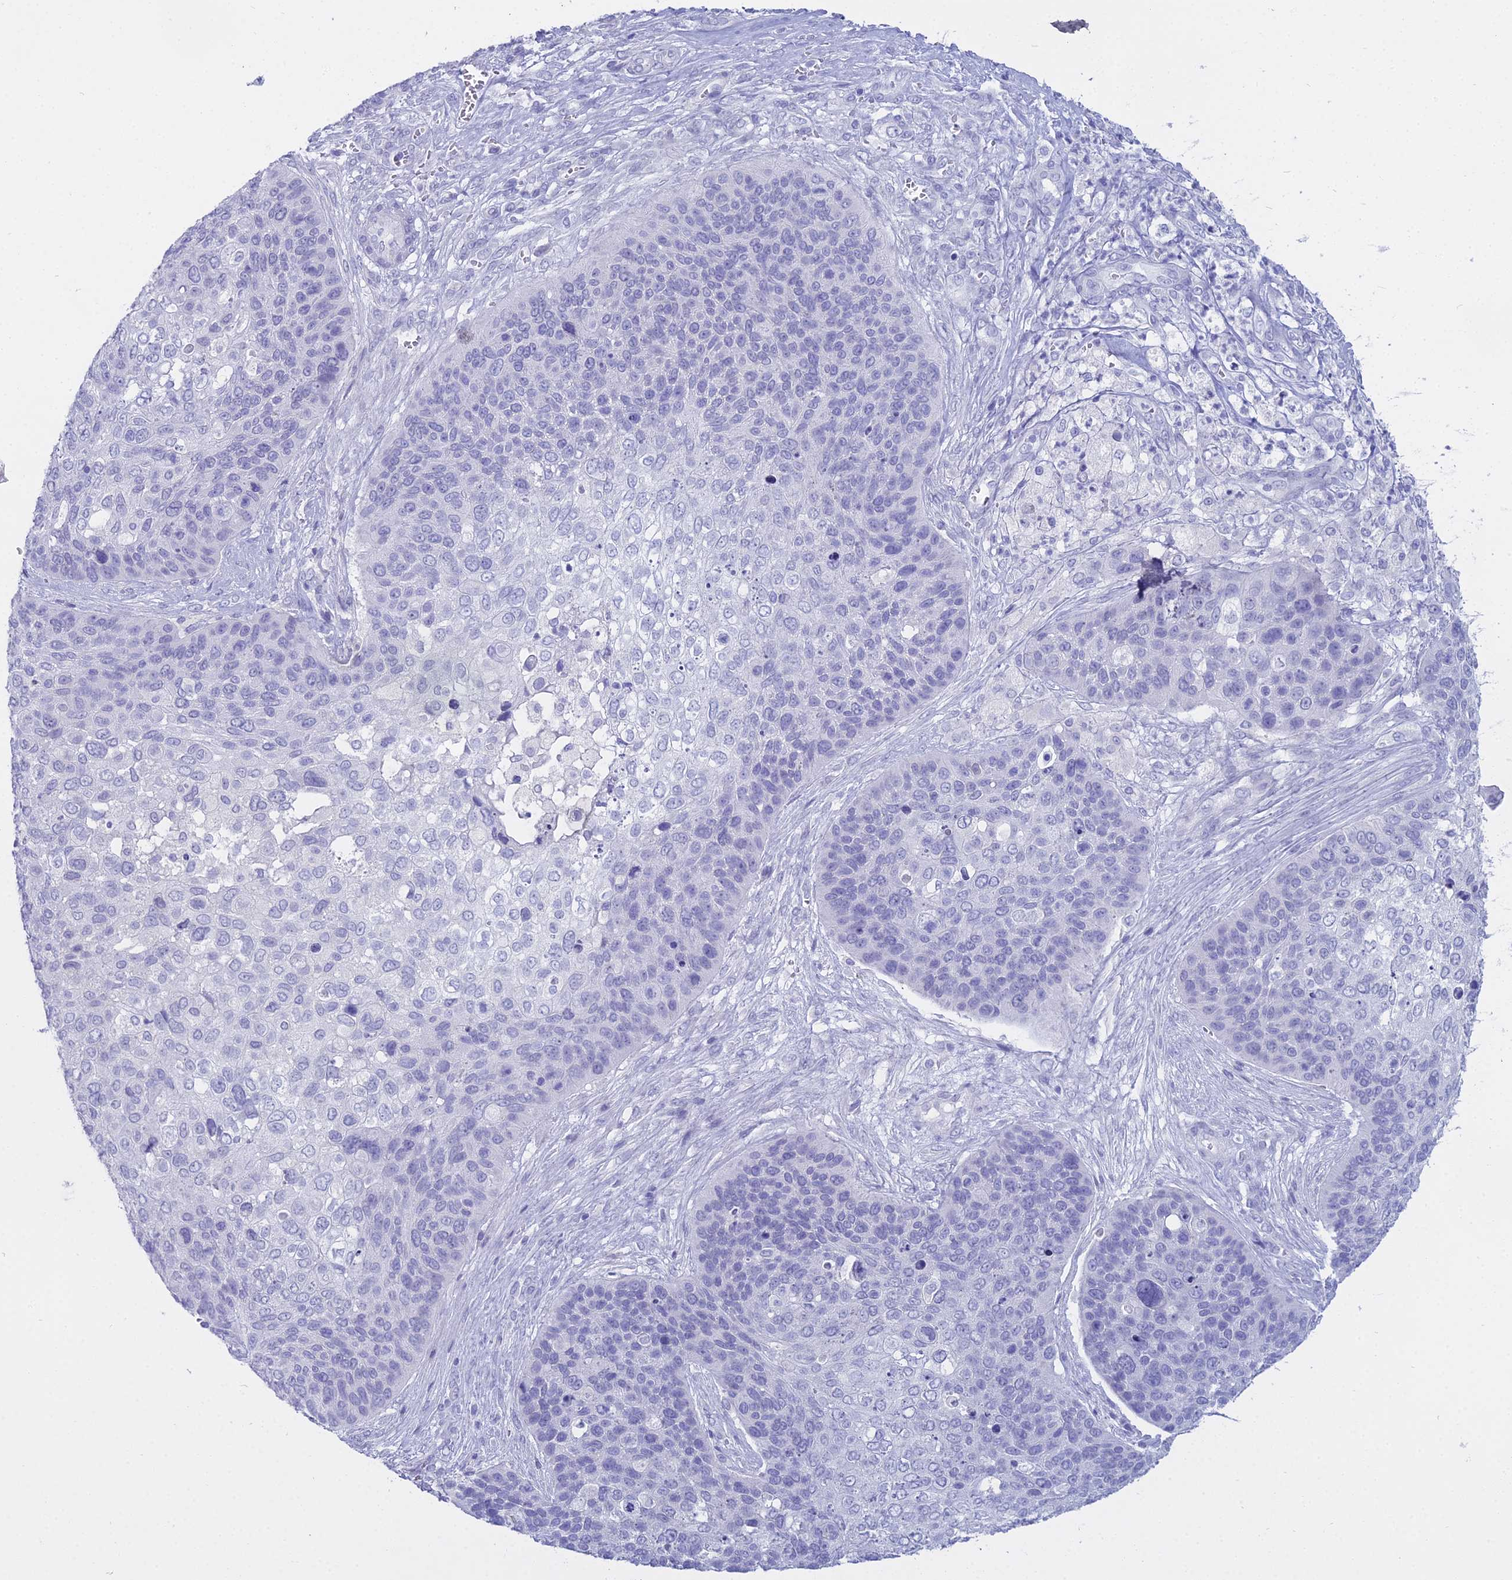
{"staining": {"intensity": "negative", "quantity": "none", "location": "none"}, "tissue": "skin cancer", "cell_type": "Tumor cells", "image_type": "cancer", "snomed": [{"axis": "morphology", "description": "Basal cell carcinoma"}, {"axis": "topography", "description": "Skin"}], "caption": "The IHC image has no significant positivity in tumor cells of skin cancer (basal cell carcinoma) tissue. Nuclei are stained in blue.", "gene": "ALPP", "patient": {"sex": "female", "age": 74}}